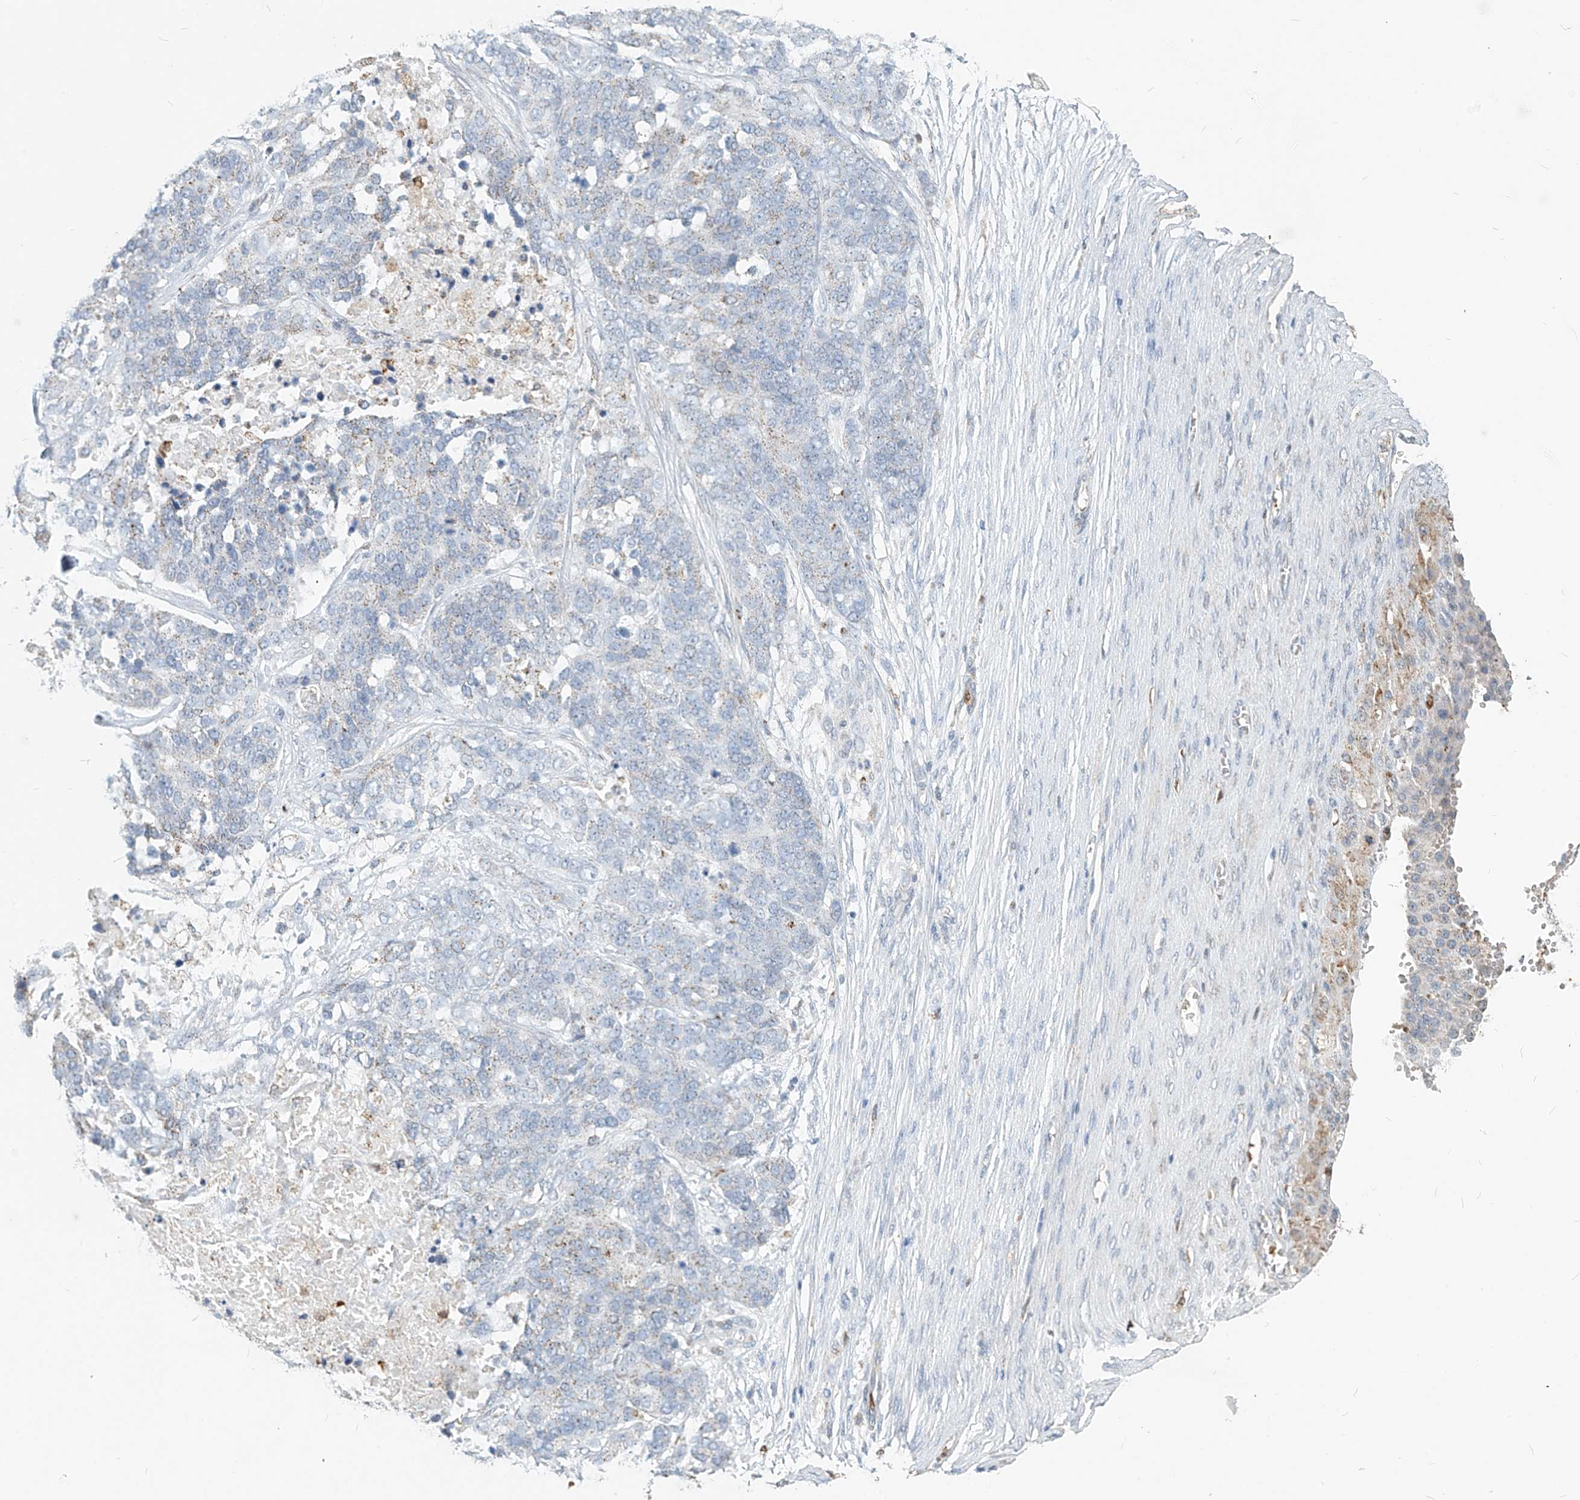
{"staining": {"intensity": "weak", "quantity": "25%-75%", "location": "cytoplasmic/membranous"}, "tissue": "ovarian cancer", "cell_type": "Tumor cells", "image_type": "cancer", "snomed": [{"axis": "morphology", "description": "Cystadenocarcinoma, serous, NOS"}, {"axis": "topography", "description": "Ovary"}], "caption": "Immunohistochemistry (IHC) staining of ovarian cancer, which reveals low levels of weak cytoplasmic/membranous positivity in about 25%-75% of tumor cells indicating weak cytoplasmic/membranous protein staining. The staining was performed using DAB (3,3'-diaminobenzidine) (brown) for protein detection and nuclei were counterstained in hematoxylin (blue).", "gene": "PTPRA", "patient": {"sex": "female", "age": 44}}